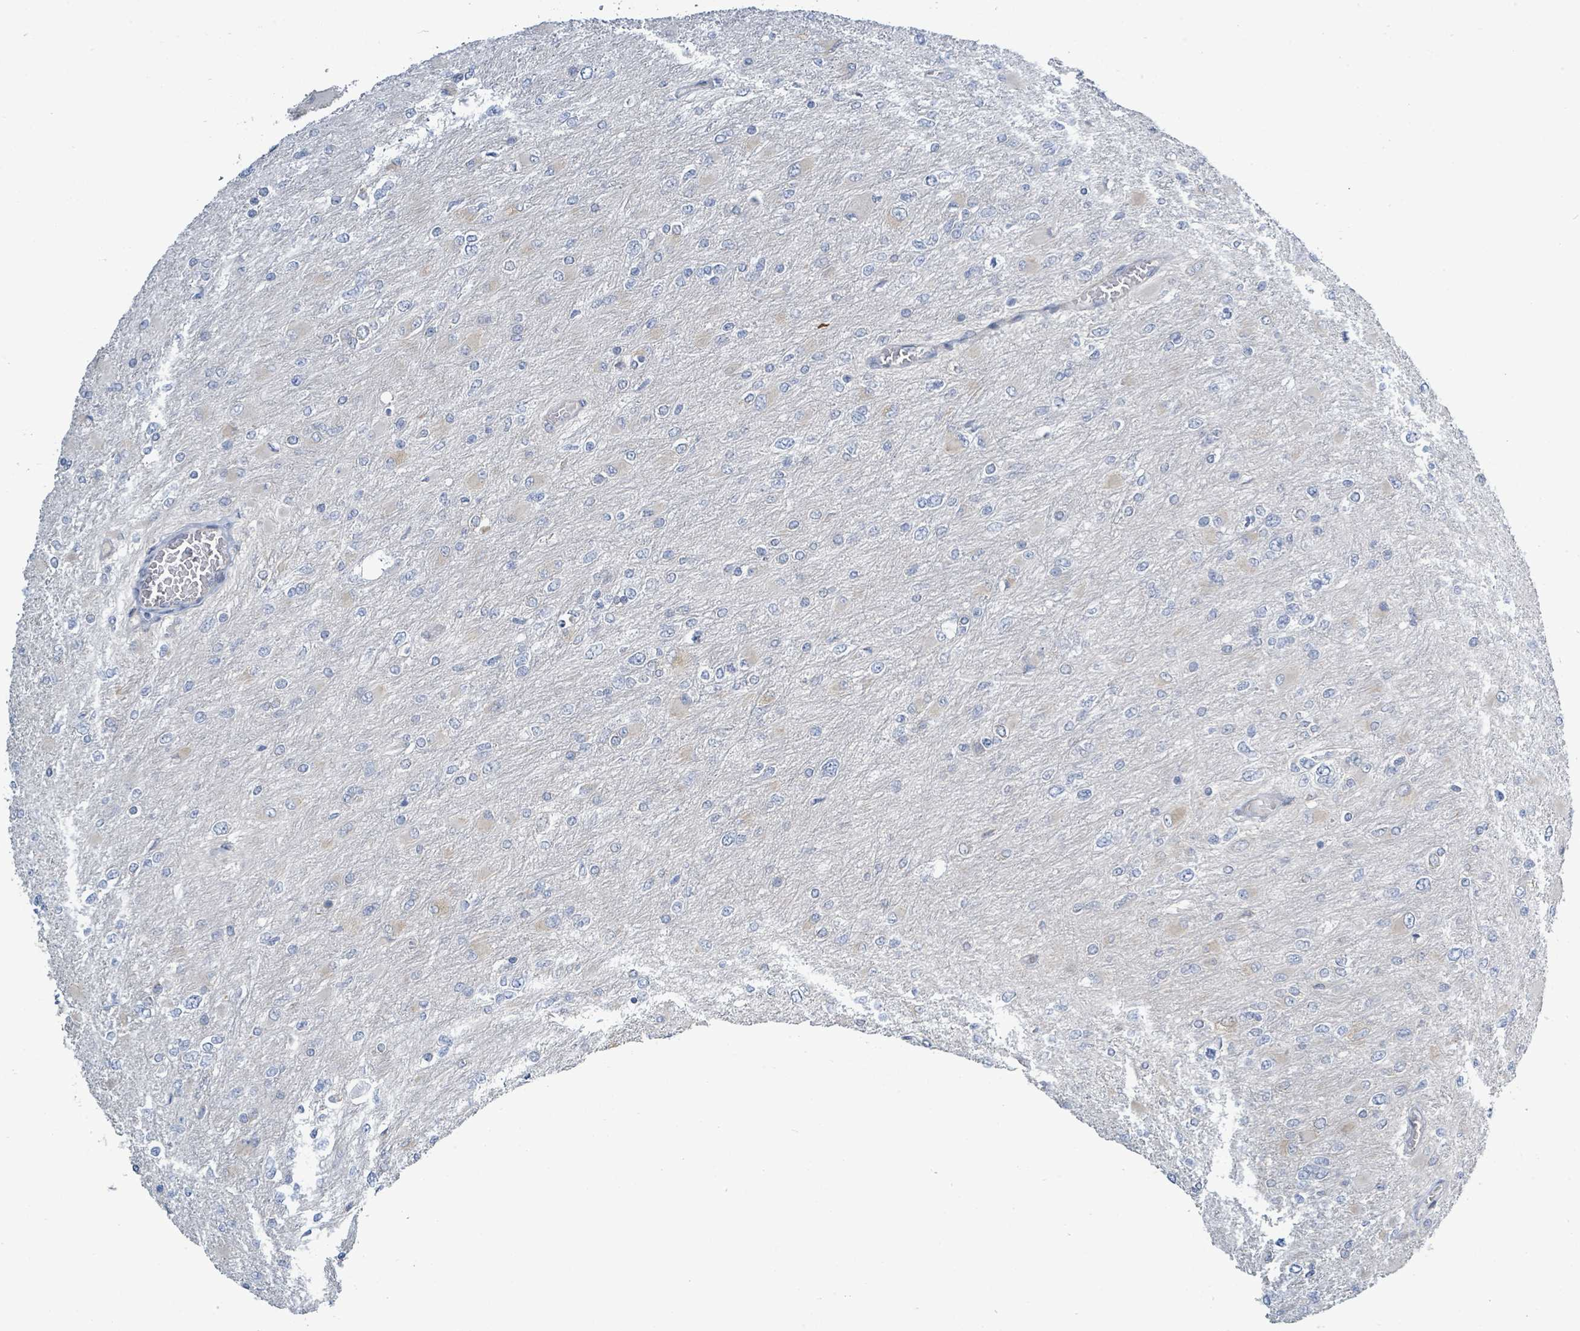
{"staining": {"intensity": "negative", "quantity": "none", "location": "none"}, "tissue": "glioma", "cell_type": "Tumor cells", "image_type": "cancer", "snomed": [{"axis": "morphology", "description": "Glioma, malignant, High grade"}, {"axis": "topography", "description": "Cerebral cortex"}], "caption": "DAB (3,3'-diaminobenzidine) immunohistochemical staining of glioma reveals no significant staining in tumor cells. (Stains: DAB IHC with hematoxylin counter stain, Microscopy: brightfield microscopy at high magnification).", "gene": "SIRPB1", "patient": {"sex": "female", "age": 36}}